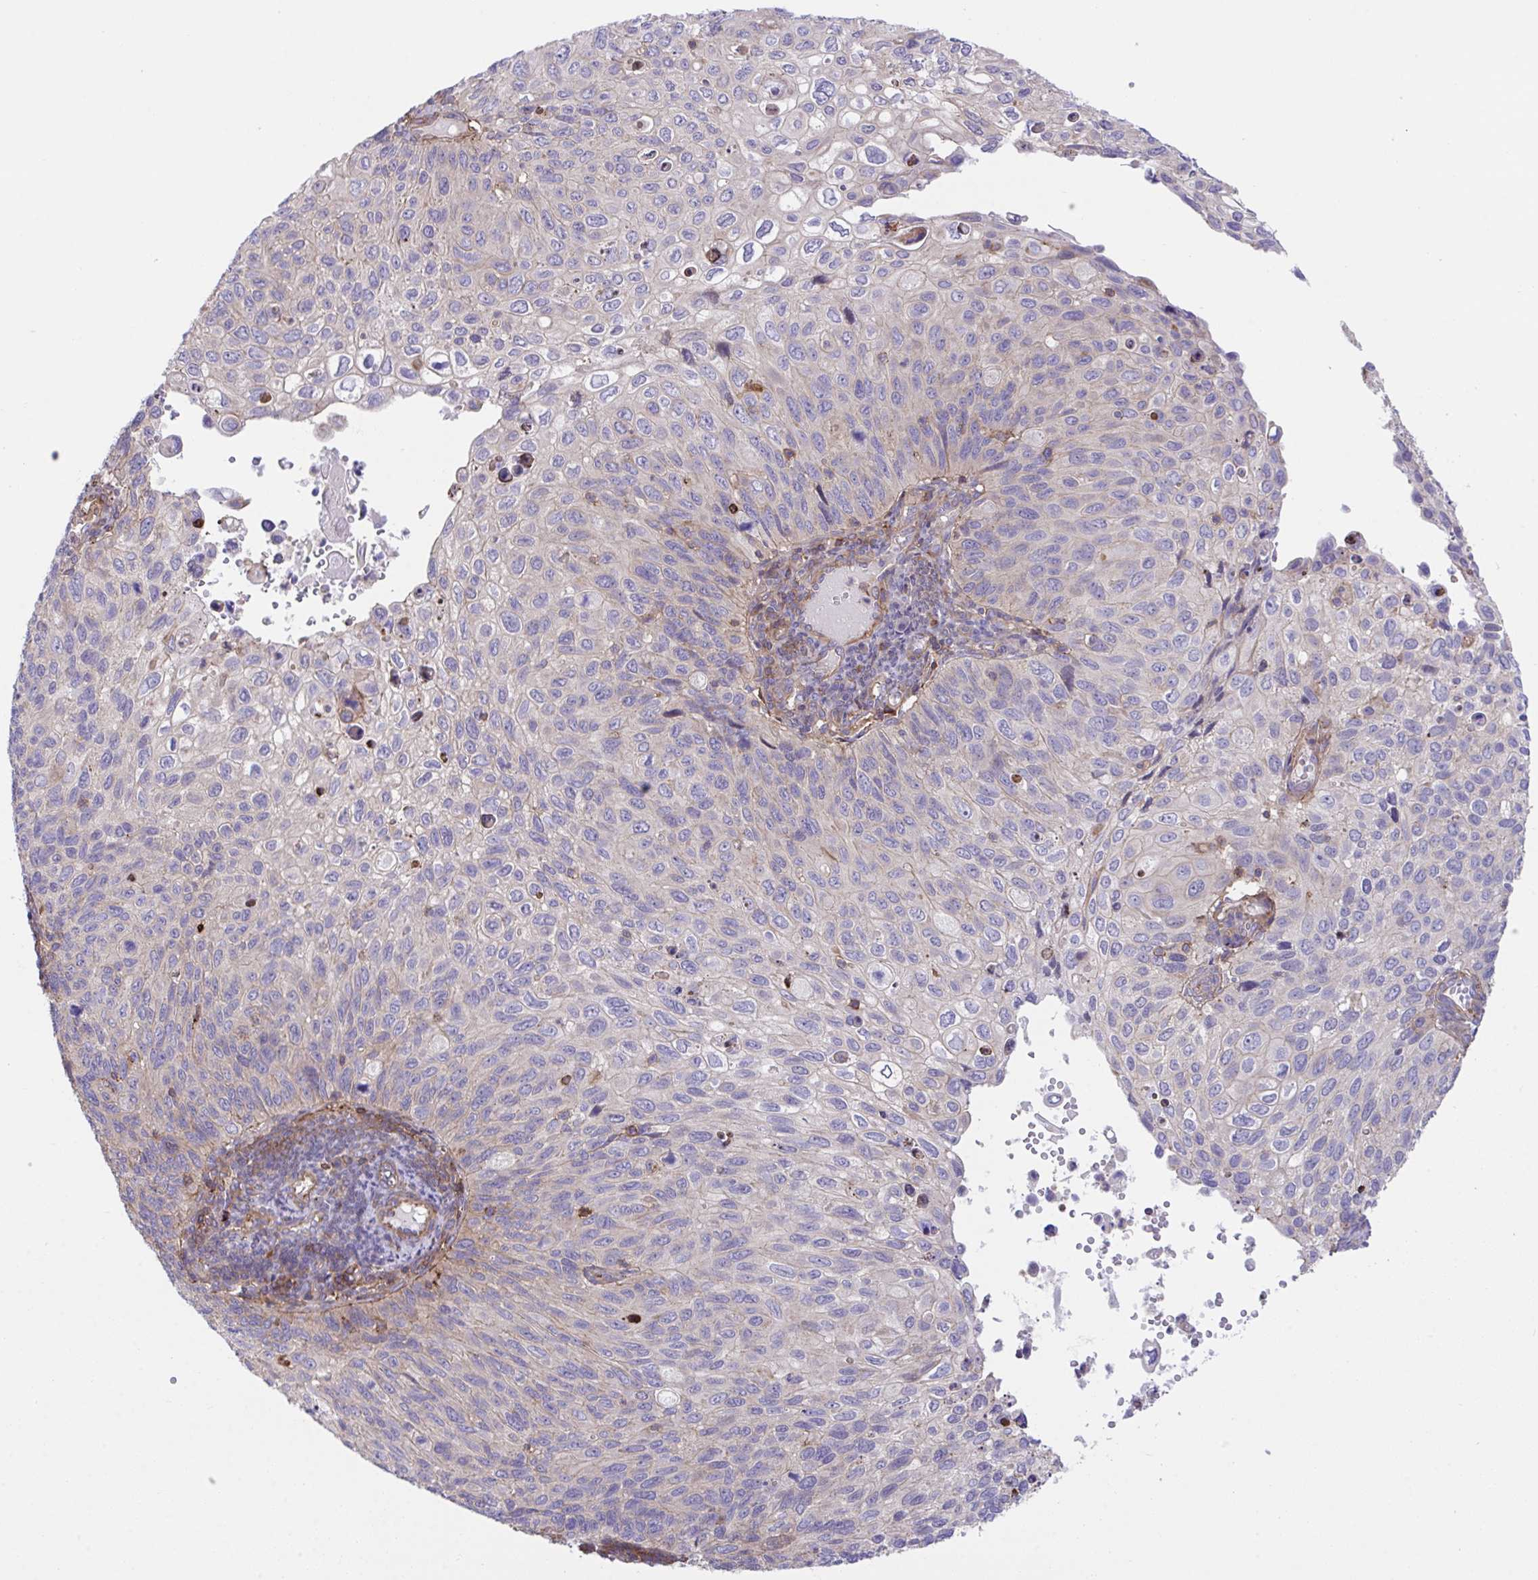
{"staining": {"intensity": "negative", "quantity": "none", "location": "none"}, "tissue": "cervical cancer", "cell_type": "Tumor cells", "image_type": "cancer", "snomed": [{"axis": "morphology", "description": "Squamous cell carcinoma, NOS"}, {"axis": "topography", "description": "Cervix"}], "caption": "The immunohistochemistry (IHC) image has no significant staining in tumor cells of squamous cell carcinoma (cervical) tissue. (DAB (3,3'-diaminobenzidine) immunohistochemistry, high magnification).", "gene": "PPIH", "patient": {"sex": "female", "age": 70}}